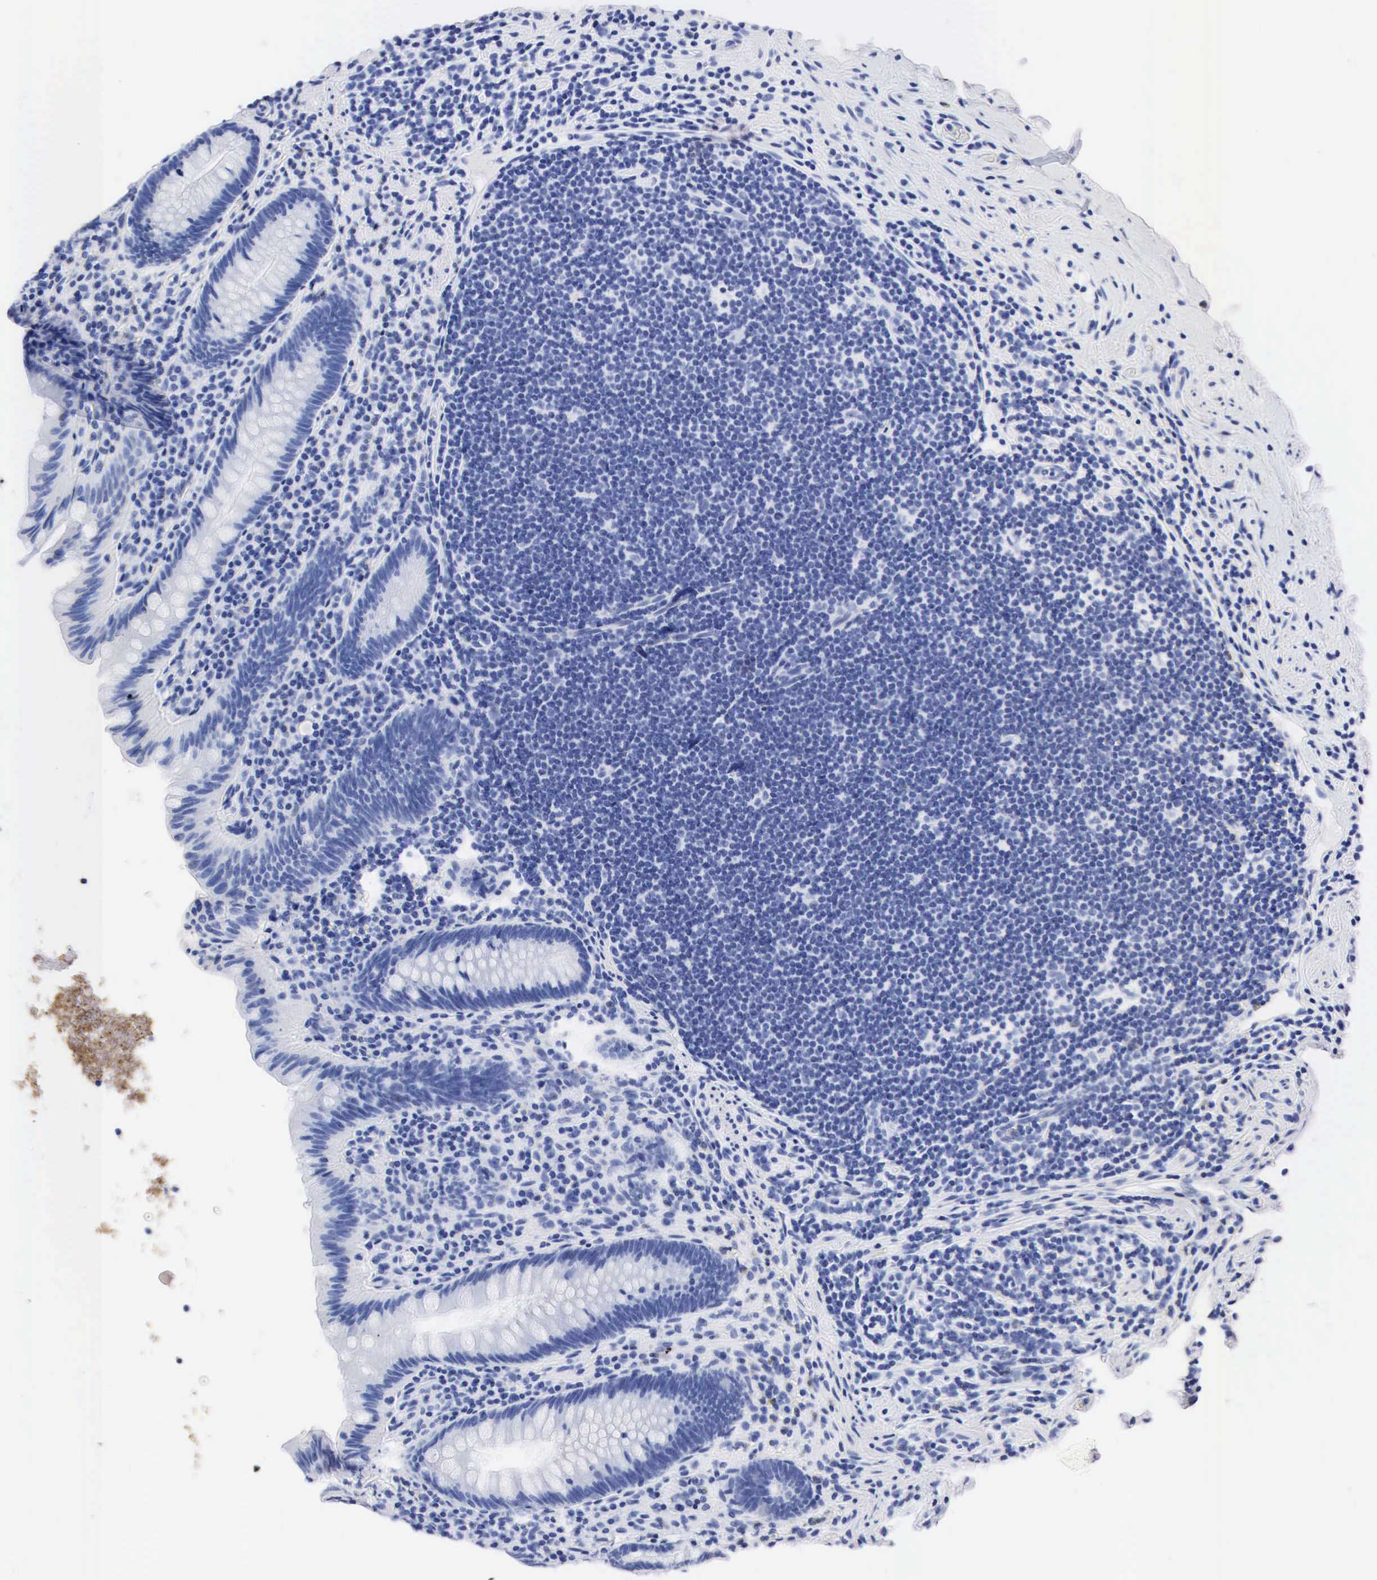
{"staining": {"intensity": "negative", "quantity": "none", "location": "none"}, "tissue": "appendix", "cell_type": "Glandular cells", "image_type": "normal", "snomed": [{"axis": "morphology", "description": "Normal tissue, NOS"}, {"axis": "topography", "description": "Appendix"}], "caption": "Glandular cells show no significant protein positivity in unremarkable appendix. (Brightfield microscopy of DAB (3,3'-diaminobenzidine) IHC at high magnification).", "gene": "PTH", "patient": {"sex": "male", "age": 41}}